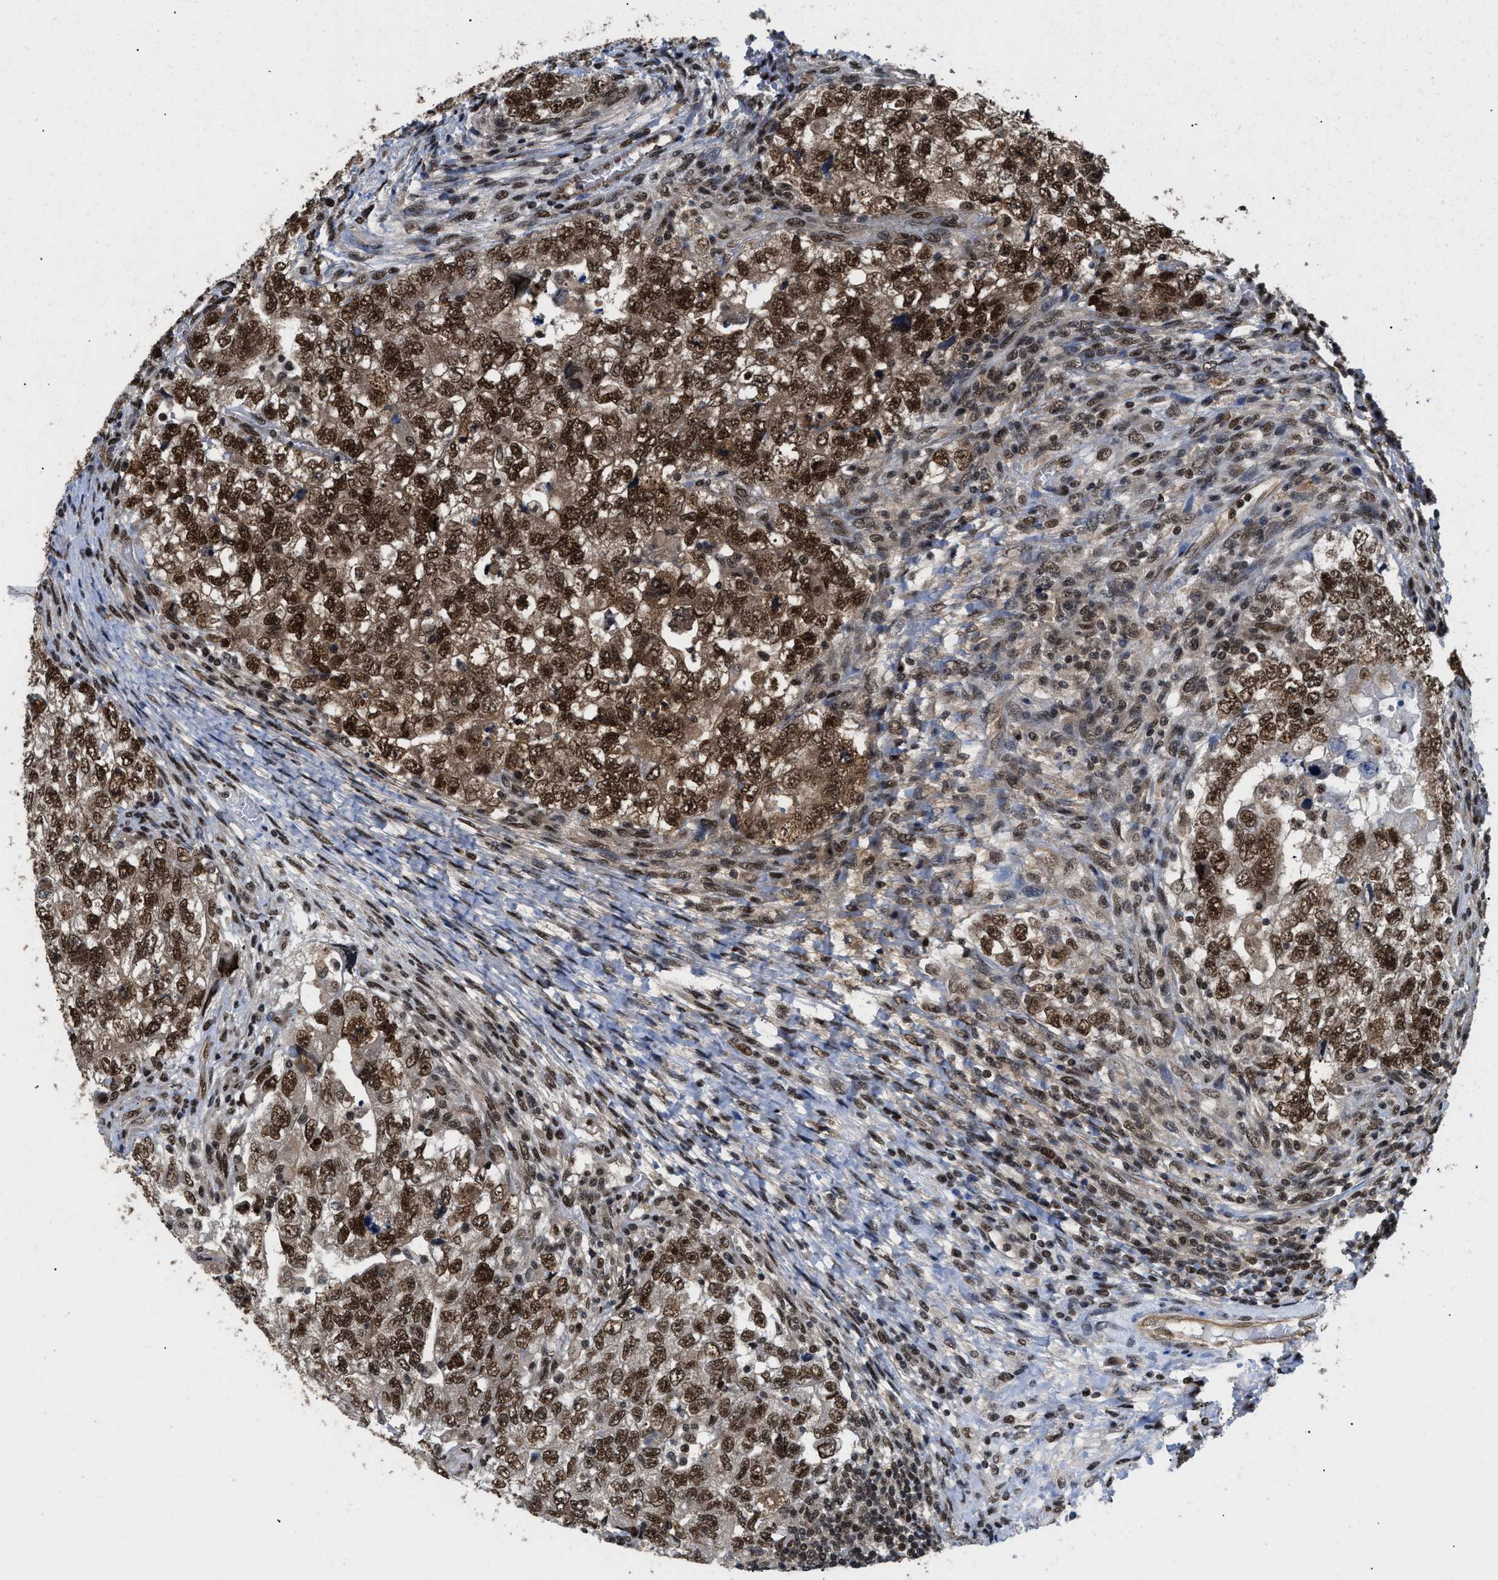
{"staining": {"intensity": "strong", "quantity": ">75%", "location": "nuclear"}, "tissue": "testis cancer", "cell_type": "Tumor cells", "image_type": "cancer", "snomed": [{"axis": "morphology", "description": "Carcinoma, Embryonal, NOS"}, {"axis": "topography", "description": "Testis"}], "caption": "Immunohistochemistry staining of testis cancer, which reveals high levels of strong nuclear staining in approximately >75% of tumor cells indicating strong nuclear protein expression. The staining was performed using DAB (3,3'-diaminobenzidine) (brown) for protein detection and nuclei were counterstained in hematoxylin (blue).", "gene": "SAFB", "patient": {"sex": "male", "age": 36}}